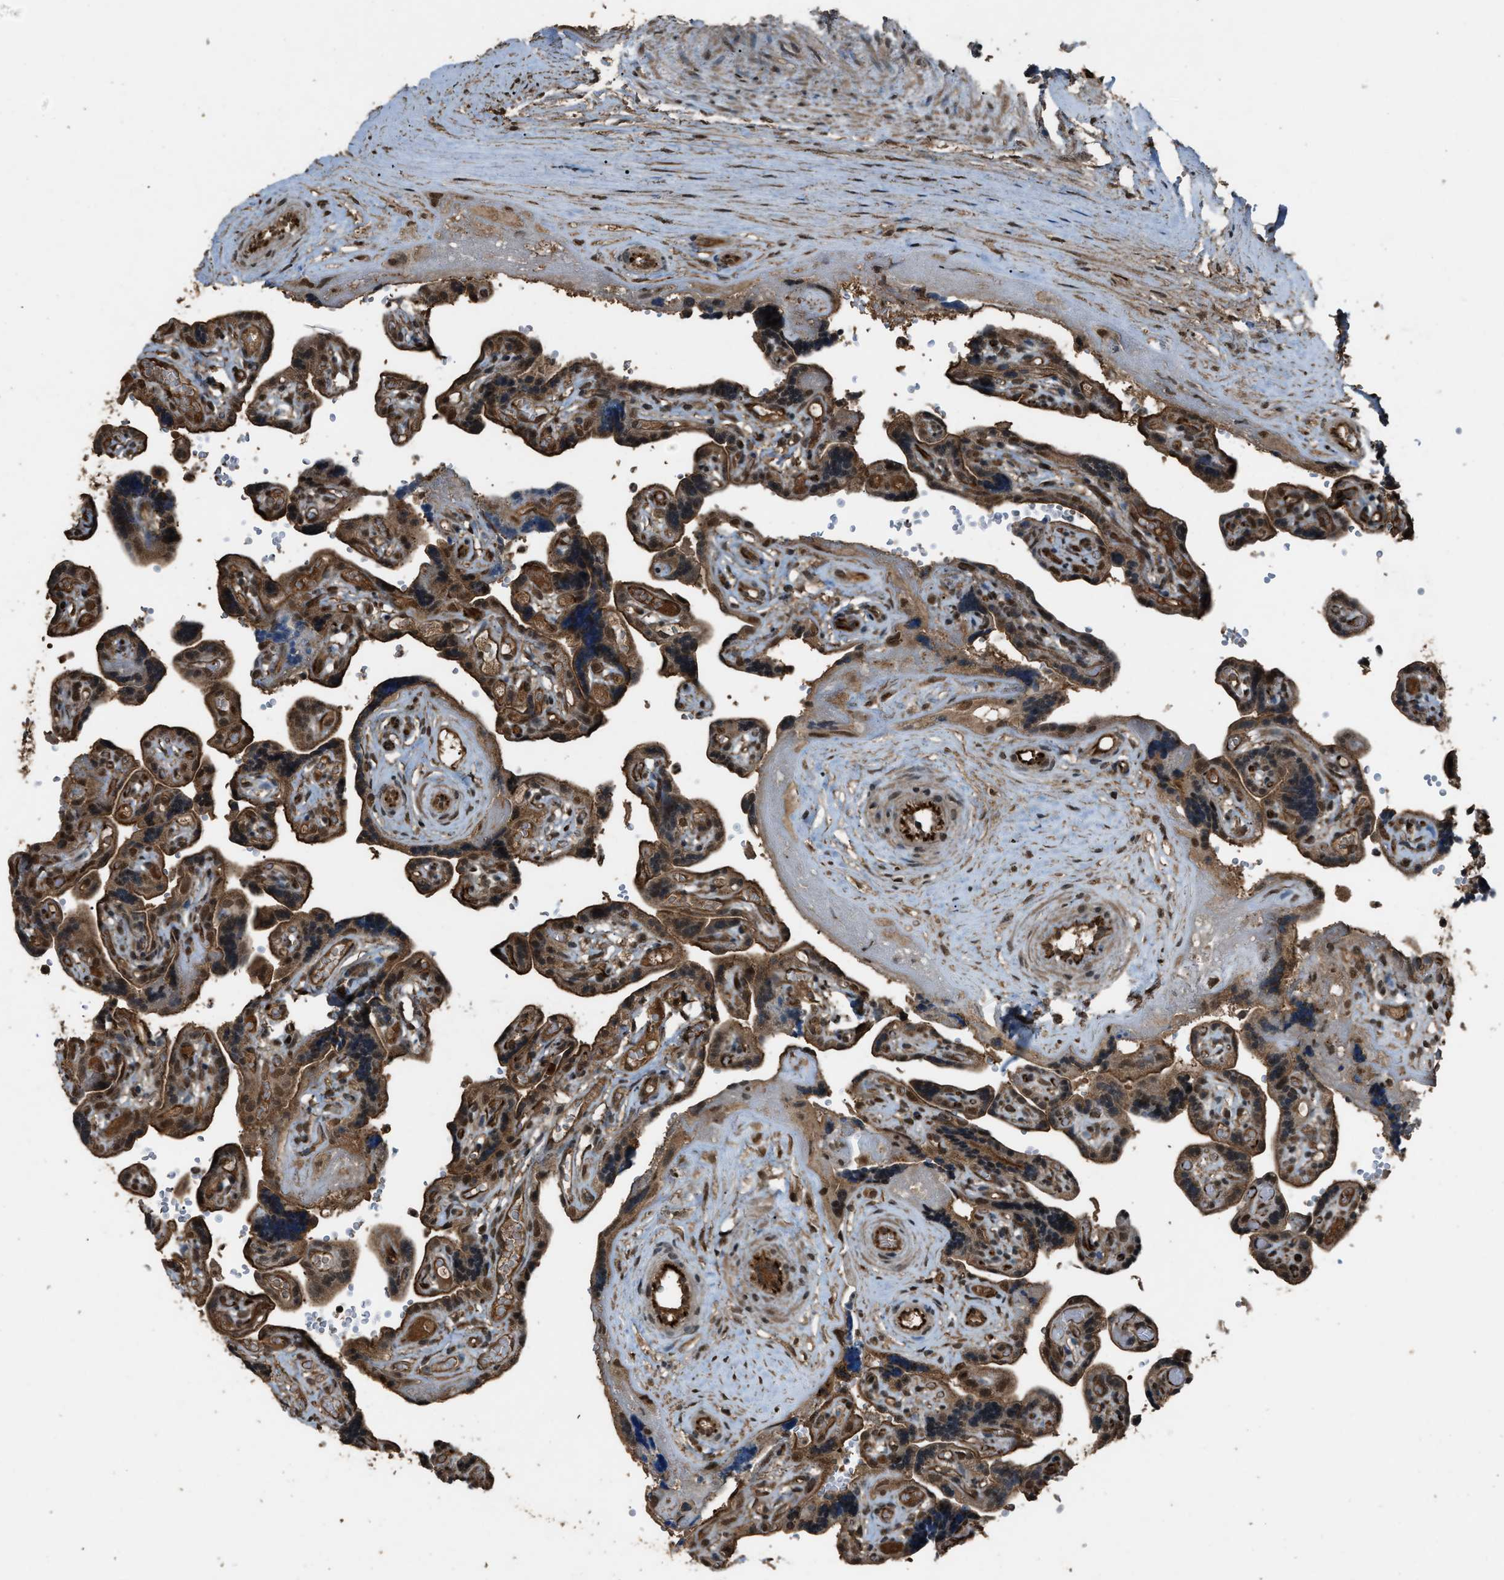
{"staining": {"intensity": "strong", "quantity": ">75%", "location": "cytoplasmic/membranous,nuclear"}, "tissue": "placenta", "cell_type": "Decidual cells", "image_type": "normal", "snomed": [{"axis": "morphology", "description": "Normal tissue, NOS"}, {"axis": "topography", "description": "Placenta"}], "caption": "Immunohistochemistry (IHC) of unremarkable placenta exhibits high levels of strong cytoplasmic/membranous,nuclear staining in approximately >75% of decidual cells.", "gene": "SERTAD2", "patient": {"sex": "female", "age": 30}}